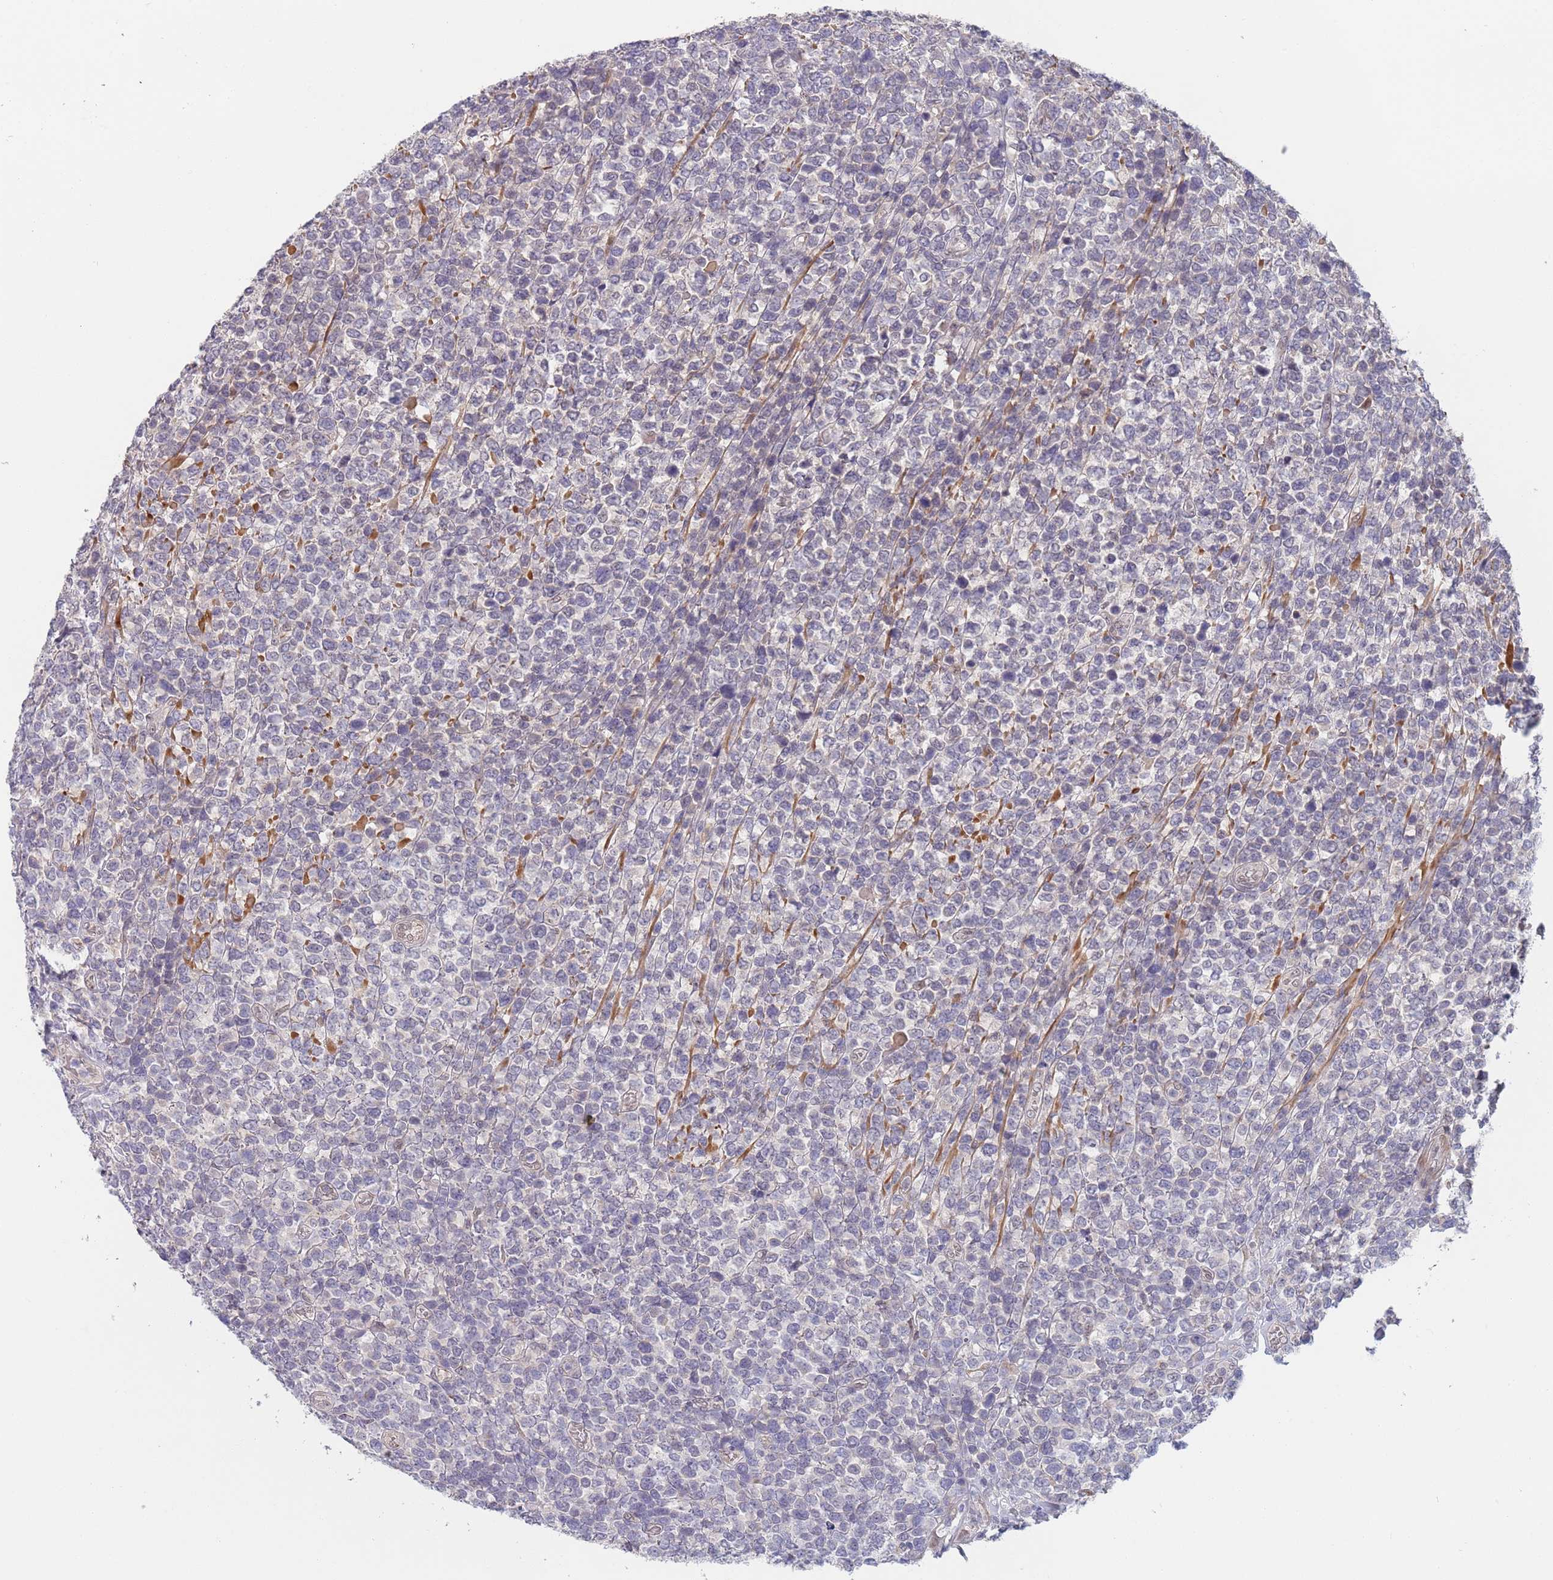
{"staining": {"intensity": "negative", "quantity": "none", "location": "none"}, "tissue": "lymphoma", "cell_type": "Tumor cells", "image_type": "cancer", "snomed": [{"axis": "morphology", "description": "Malignant lymphoma, non-Hodgkin's type, High grade"}, {"axis": "topography", "description": "Soft tissue"}], "caption": "Immunohistochemistry (IHC) of malignant lymphoma, non-Hodgkin's type (high-grade) exhibits no positivity in tumor cells.", "gene": "B4GALT4", "patient": {"sex": "female", "age": 56}}